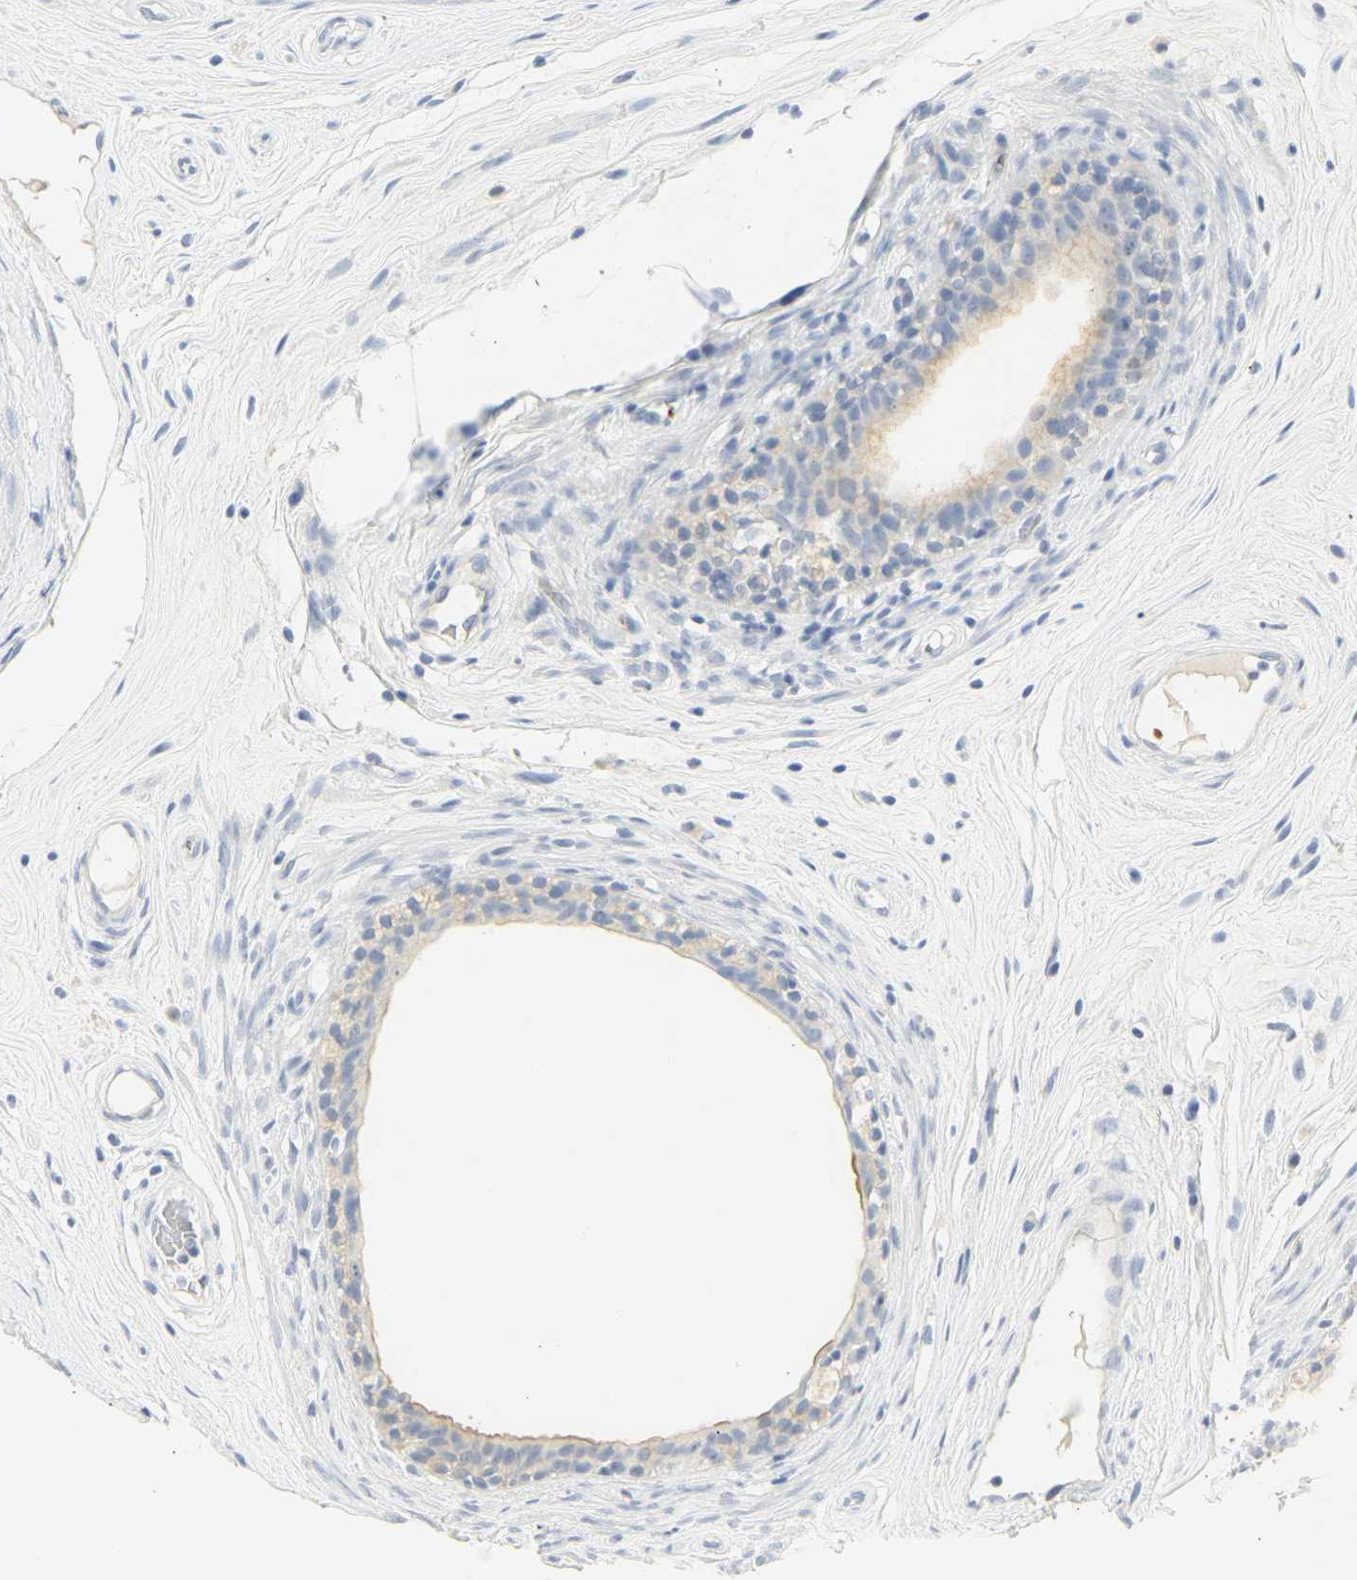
{"staining": {"intensity": "weak", "quantity": "<25%", "location": "cytoplasmic/membranous"}, "tissue": "epididymis", "cell_type": "Glandular cells", "image_type": "normal", "snomed": [{"axis": "morphology", "description": "Normal tissue, NOS"}, {"axis": "morphology", "description": "Inflammation, NOS"}, {"axis": "topography", "description": "Epididymis"}], "caption": "Histopathology image shows no significant protein expression in glandular cells of unremarkable epididymis.", "gene": "CEACAM5", "patient": {"sex": "male", "age": 84}}